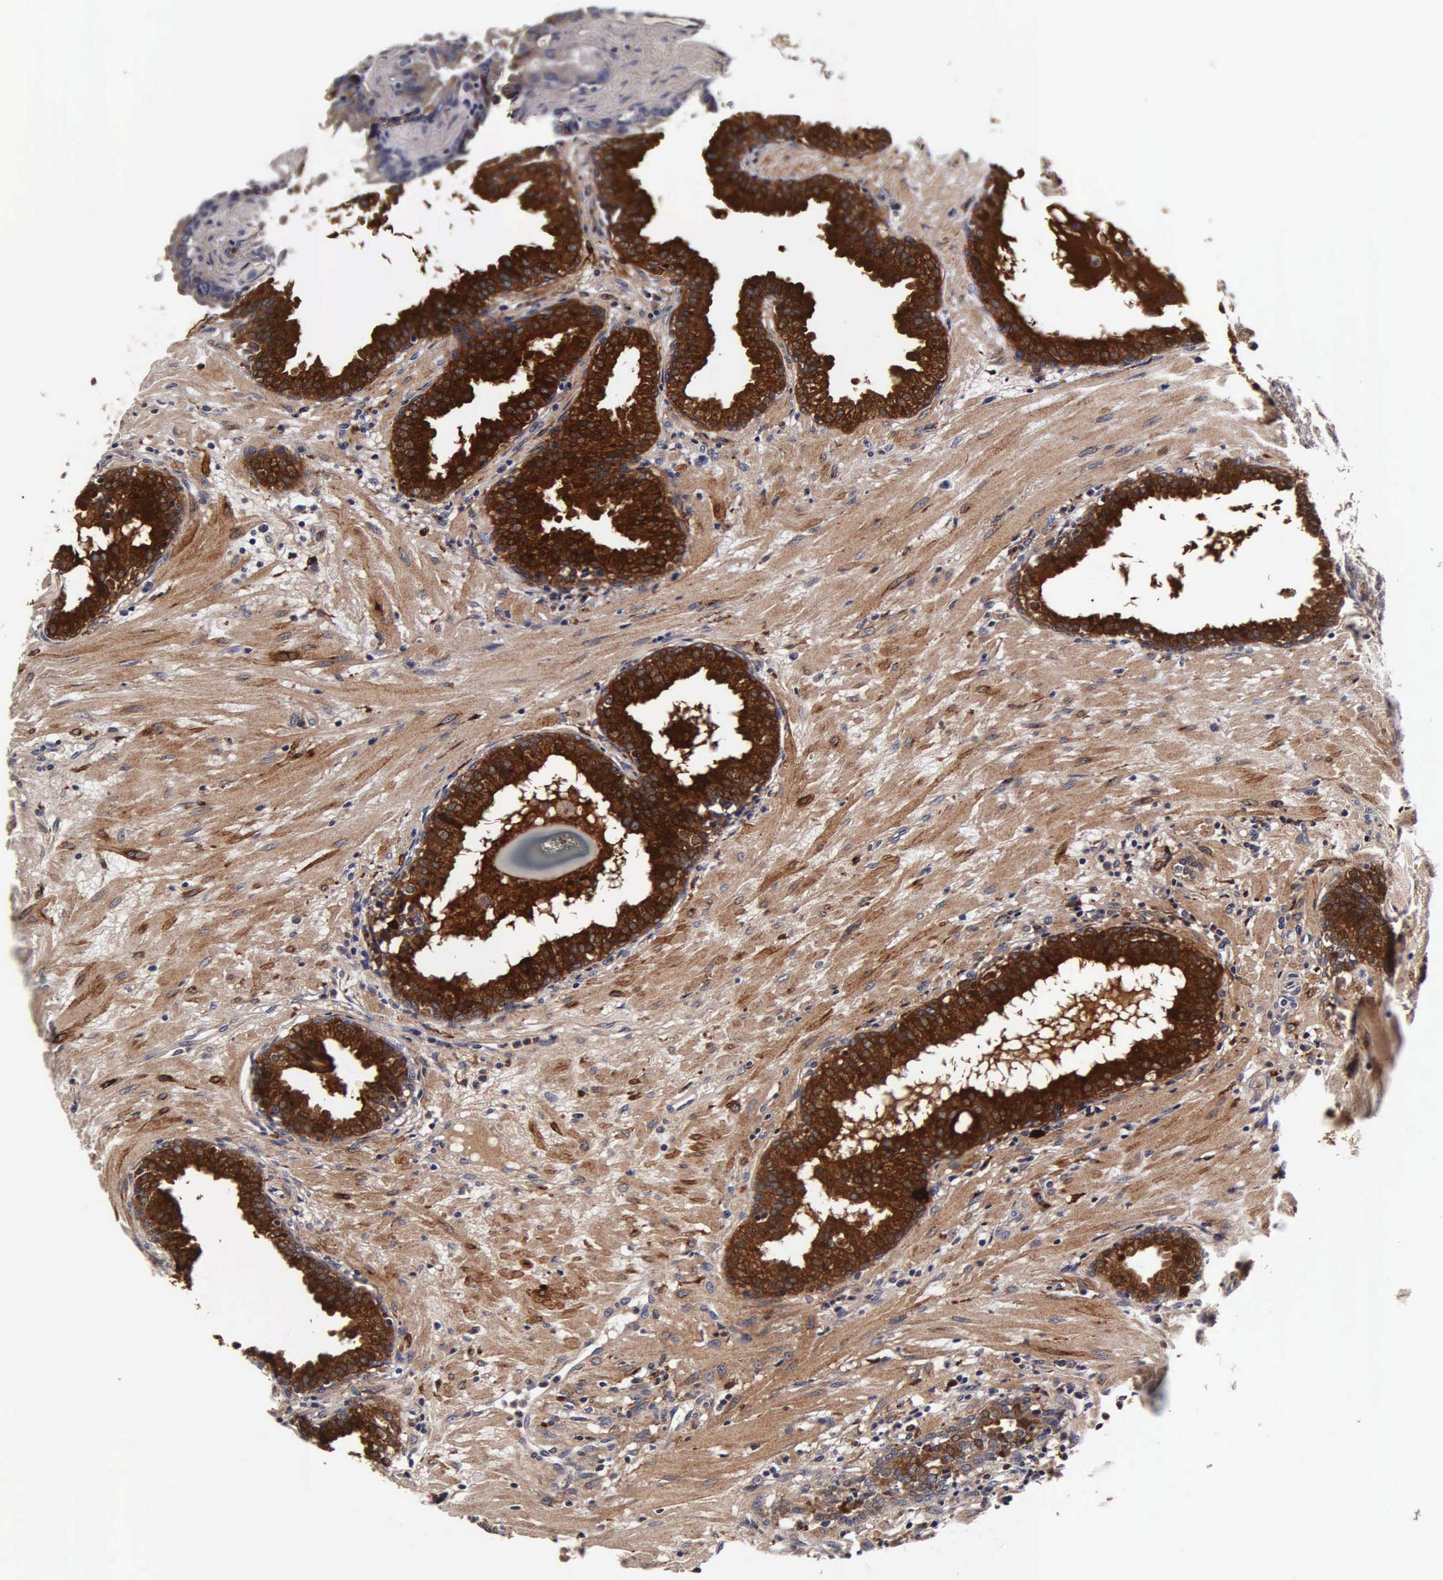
{"staining": {"intensity": "strong", "quantity": ">75%", "location": "cytoplasmic/membranous"}, "tissue": "prostate", "cell_type": "Glandular cells", "image_type": "normal", "snomed": [{"axis": "morphology", "description": "Normal tissue, NOS"}, {"axis": "topography", "description": "Prostate"}], "caption": "Immunohistochemistry image of unremarkable prostate: human prostate stained using immunohistochemistry shows high levels of strong protein expression localized specifically in the cytoplasmic/membranous of glandular cells, appearing as a cytoplasmic/membranous brown color.", "gene": "CST3", "patient": {"sex": "male", "age": 64}}